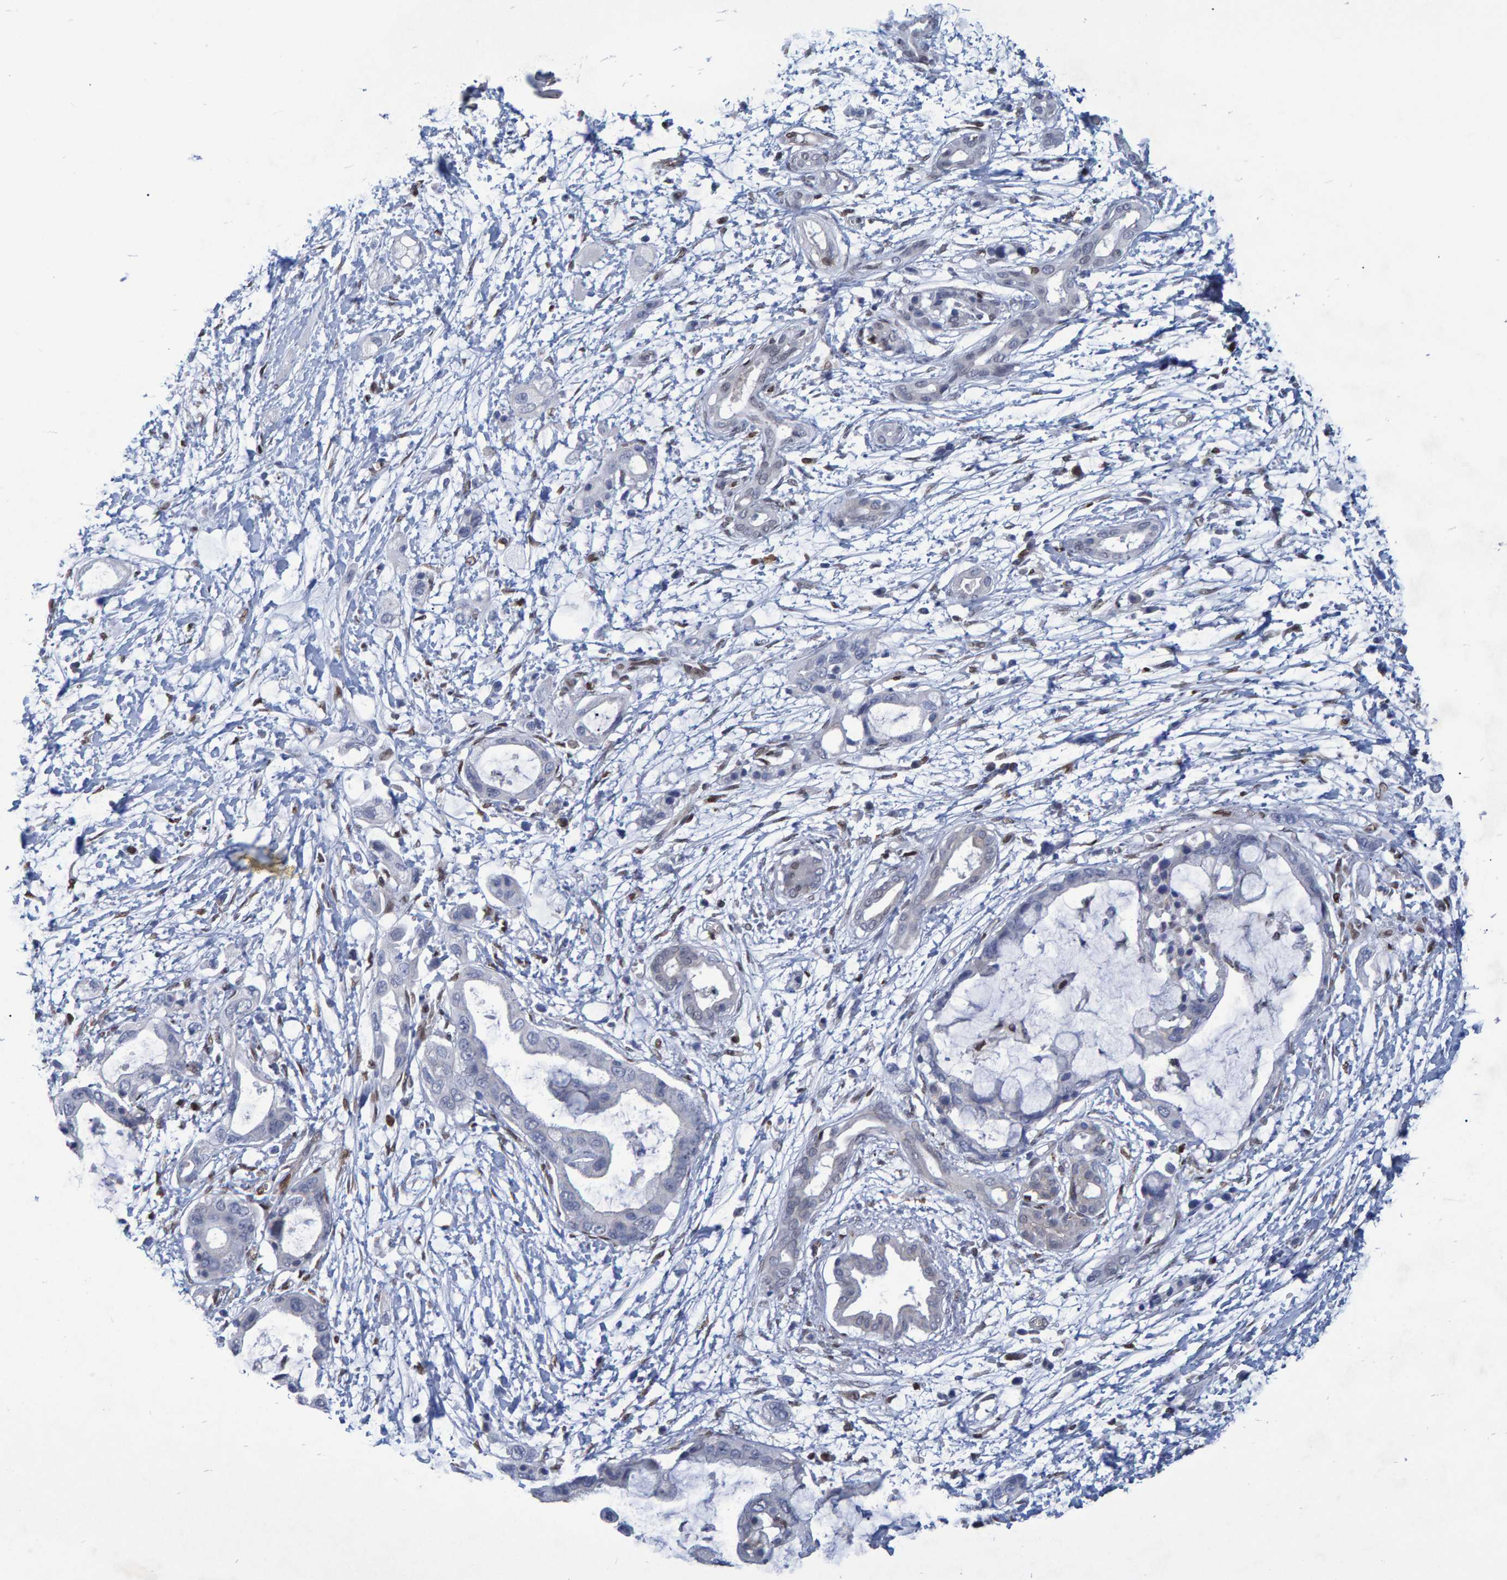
{"staining": {"intensity": "negative", "quantity": "none", "location": "none"}, "tissue": "pancreatic cancer", "cell_type": "Tumor cells", "image_type": "cancer", "snomed": [{"axis": "morphology", "description": "Adenocarcinoma, NOS"}, {"axis": "topography", "description": "Pancreas"}], "caption": "A micrograph of human pancreatic cancer (adenocarcinoma) is negative for staining in tumor cells.", "gene": "QKI", "patient": {"sex": "male", "age": 59}}